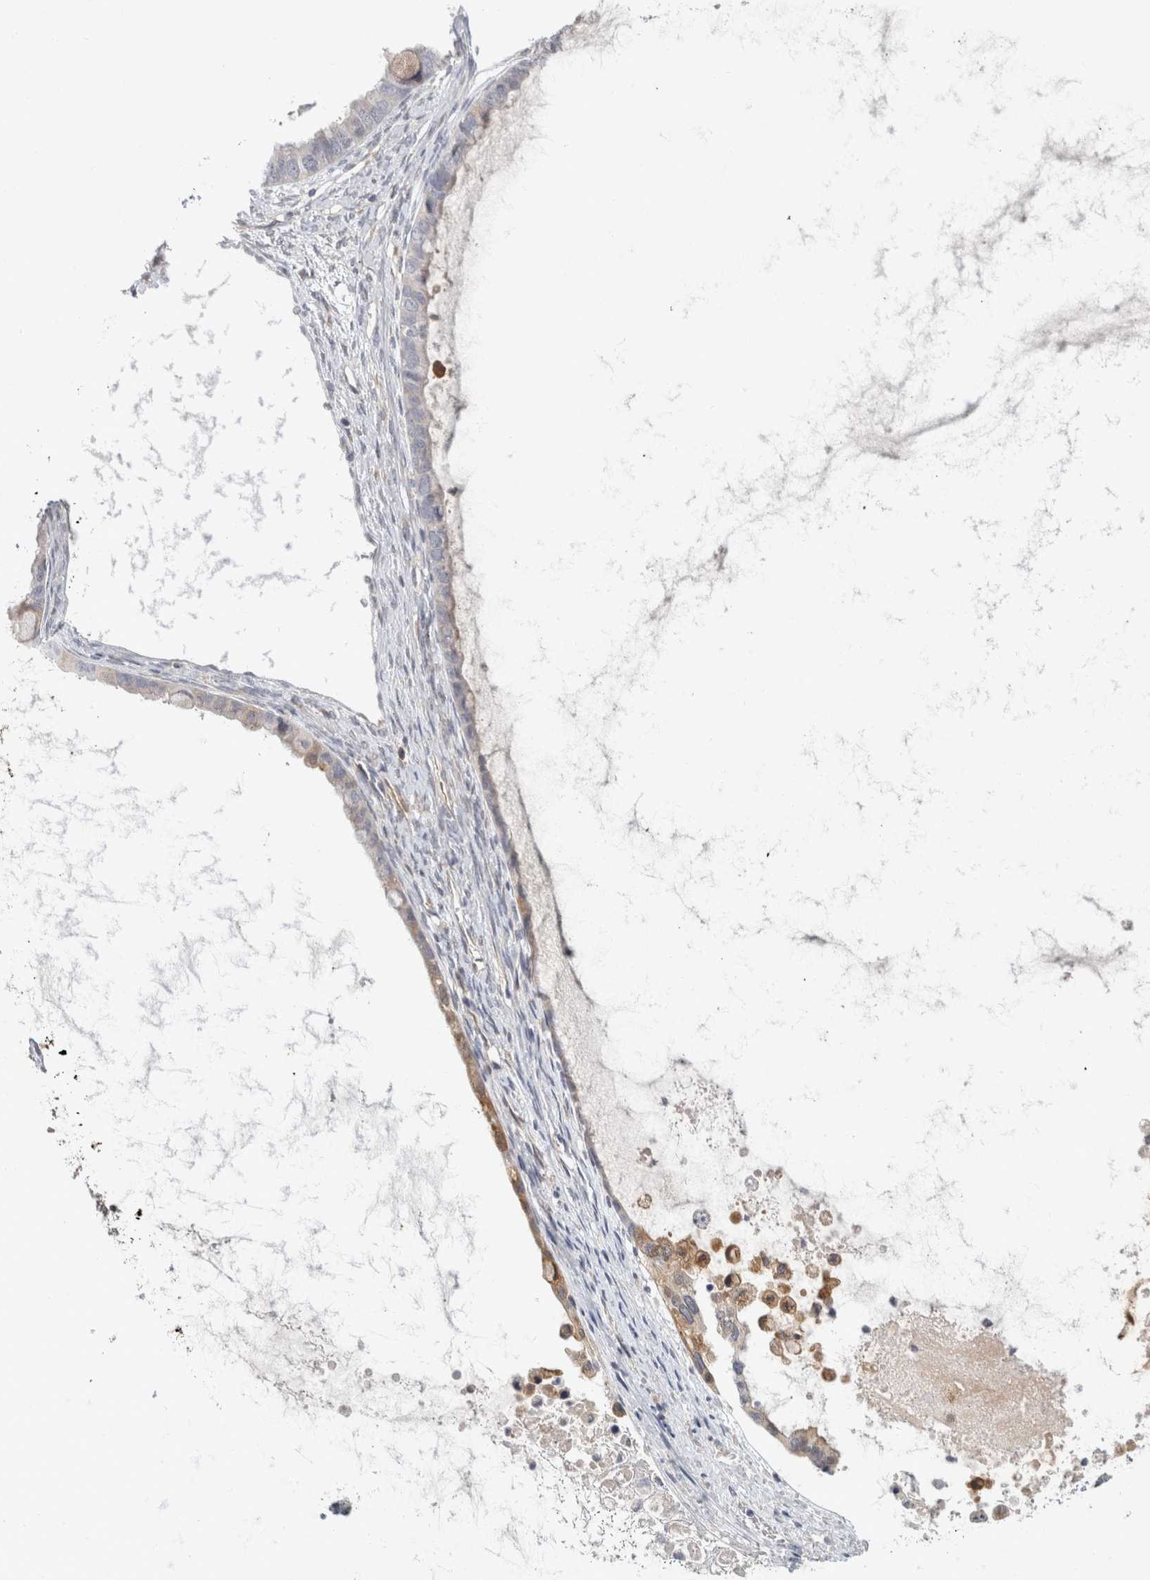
{"staining": {"intensity": "weak", "quantity": "<25%", "location": "cytoplasmic/membranous"}, "tissue": "ovarian cancer", "cell_type": "Tumor cells", "image_type": "cancer", "snomed": [{"axis": "morphology", "description": "Cystadenocarcinoma, mucinous, NOS"}, {"axis": "topography", "description": "Ovary"}], "caption": "Tumor cells show no significant positivity in ovarian cancer.", "gene": "APOL2", "patient": {"sex": "female", "age": 80}}